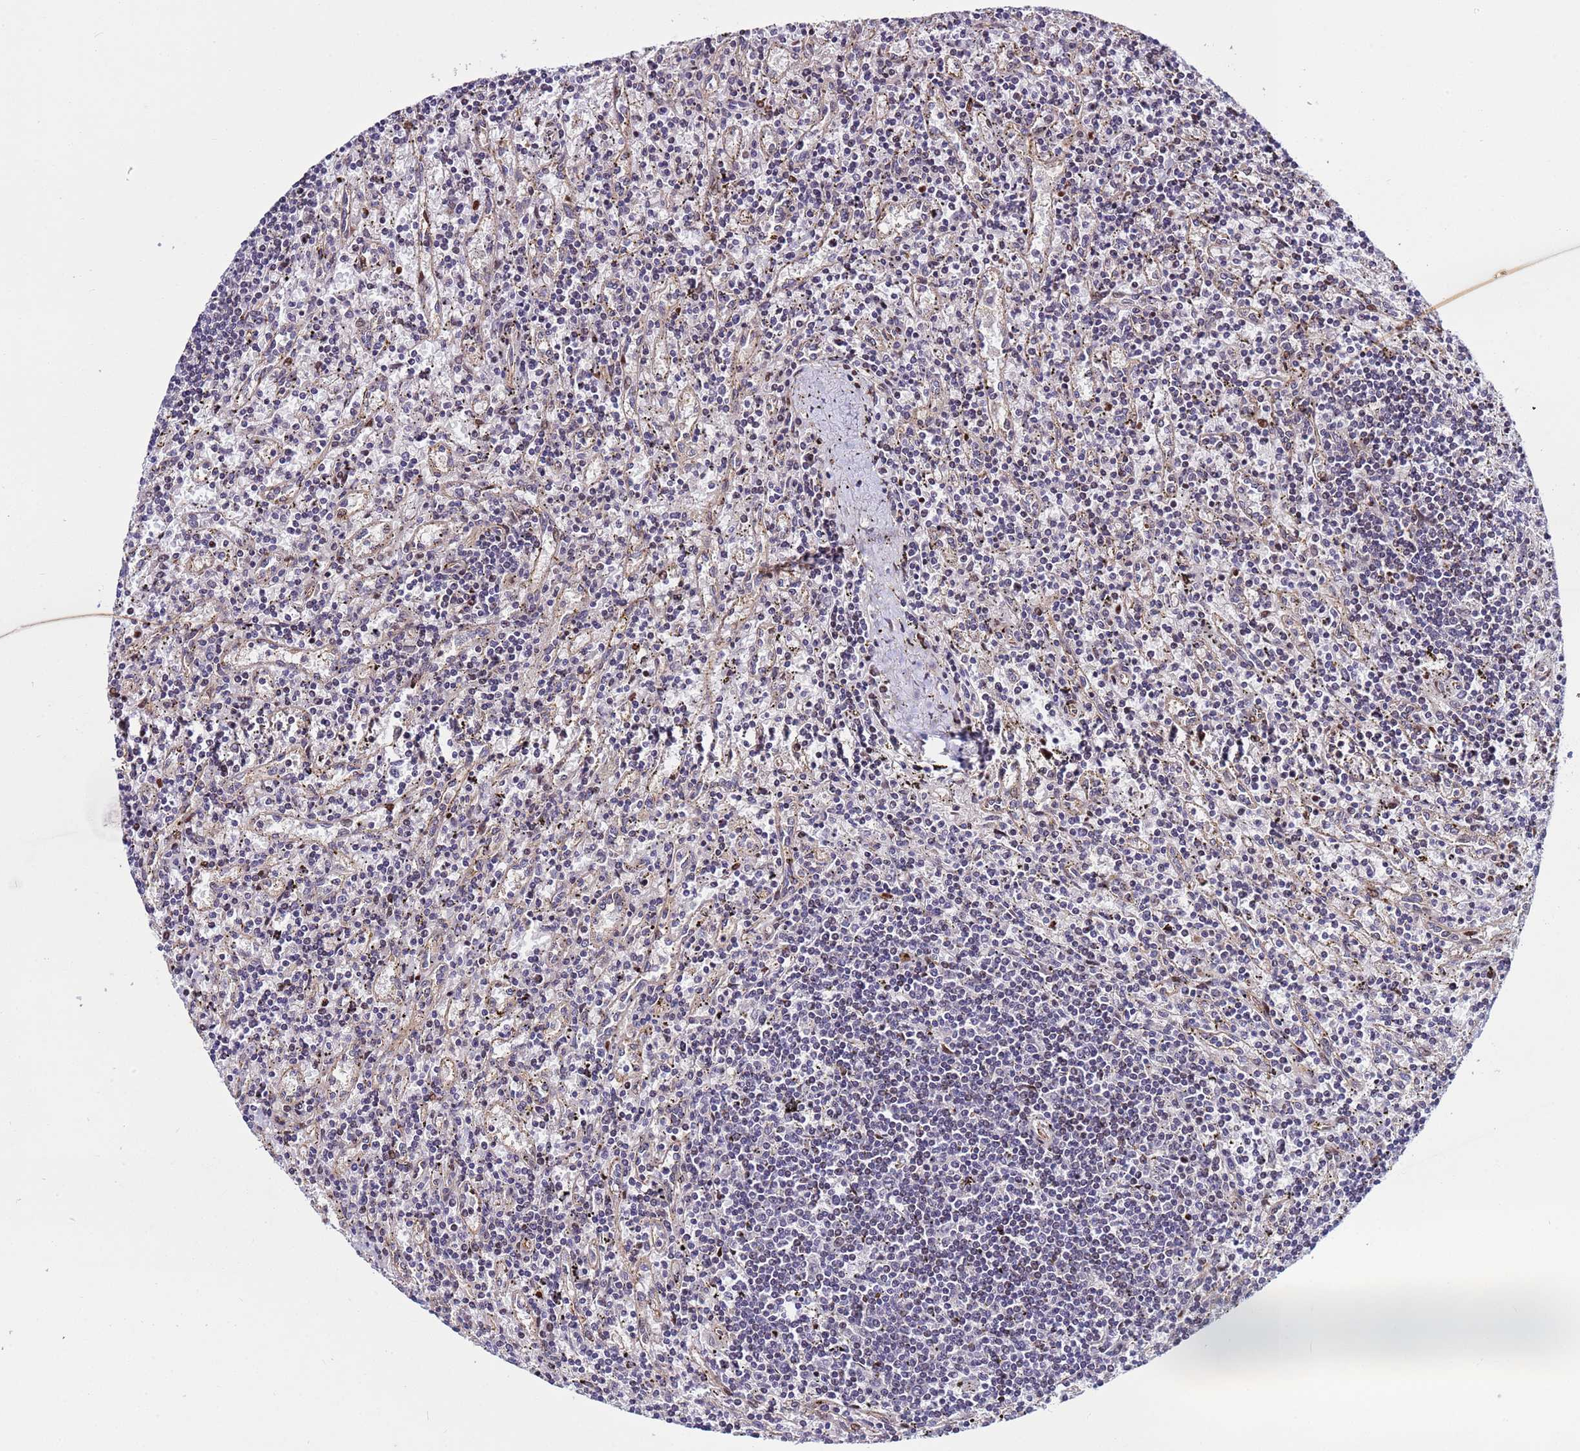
{"staining": {"intensity": "negative", "quantity": "none", "location": "none"}, "tissue": "lymphoma", "cell_type": "Tumor cells", "image_type": "cancer", "snomed": [{"axis": "morphology", "description": "Malignant lymphoma, non-Hodgkin's type, Low grade"}, {"axis": "topography", "description": "Spleen"}], "caption": "The photomicrograph displays no significant positivity in tumor cells of lymphoma.", "gene": "WBP11", "patient": {"sex": "male", "age": 76}}